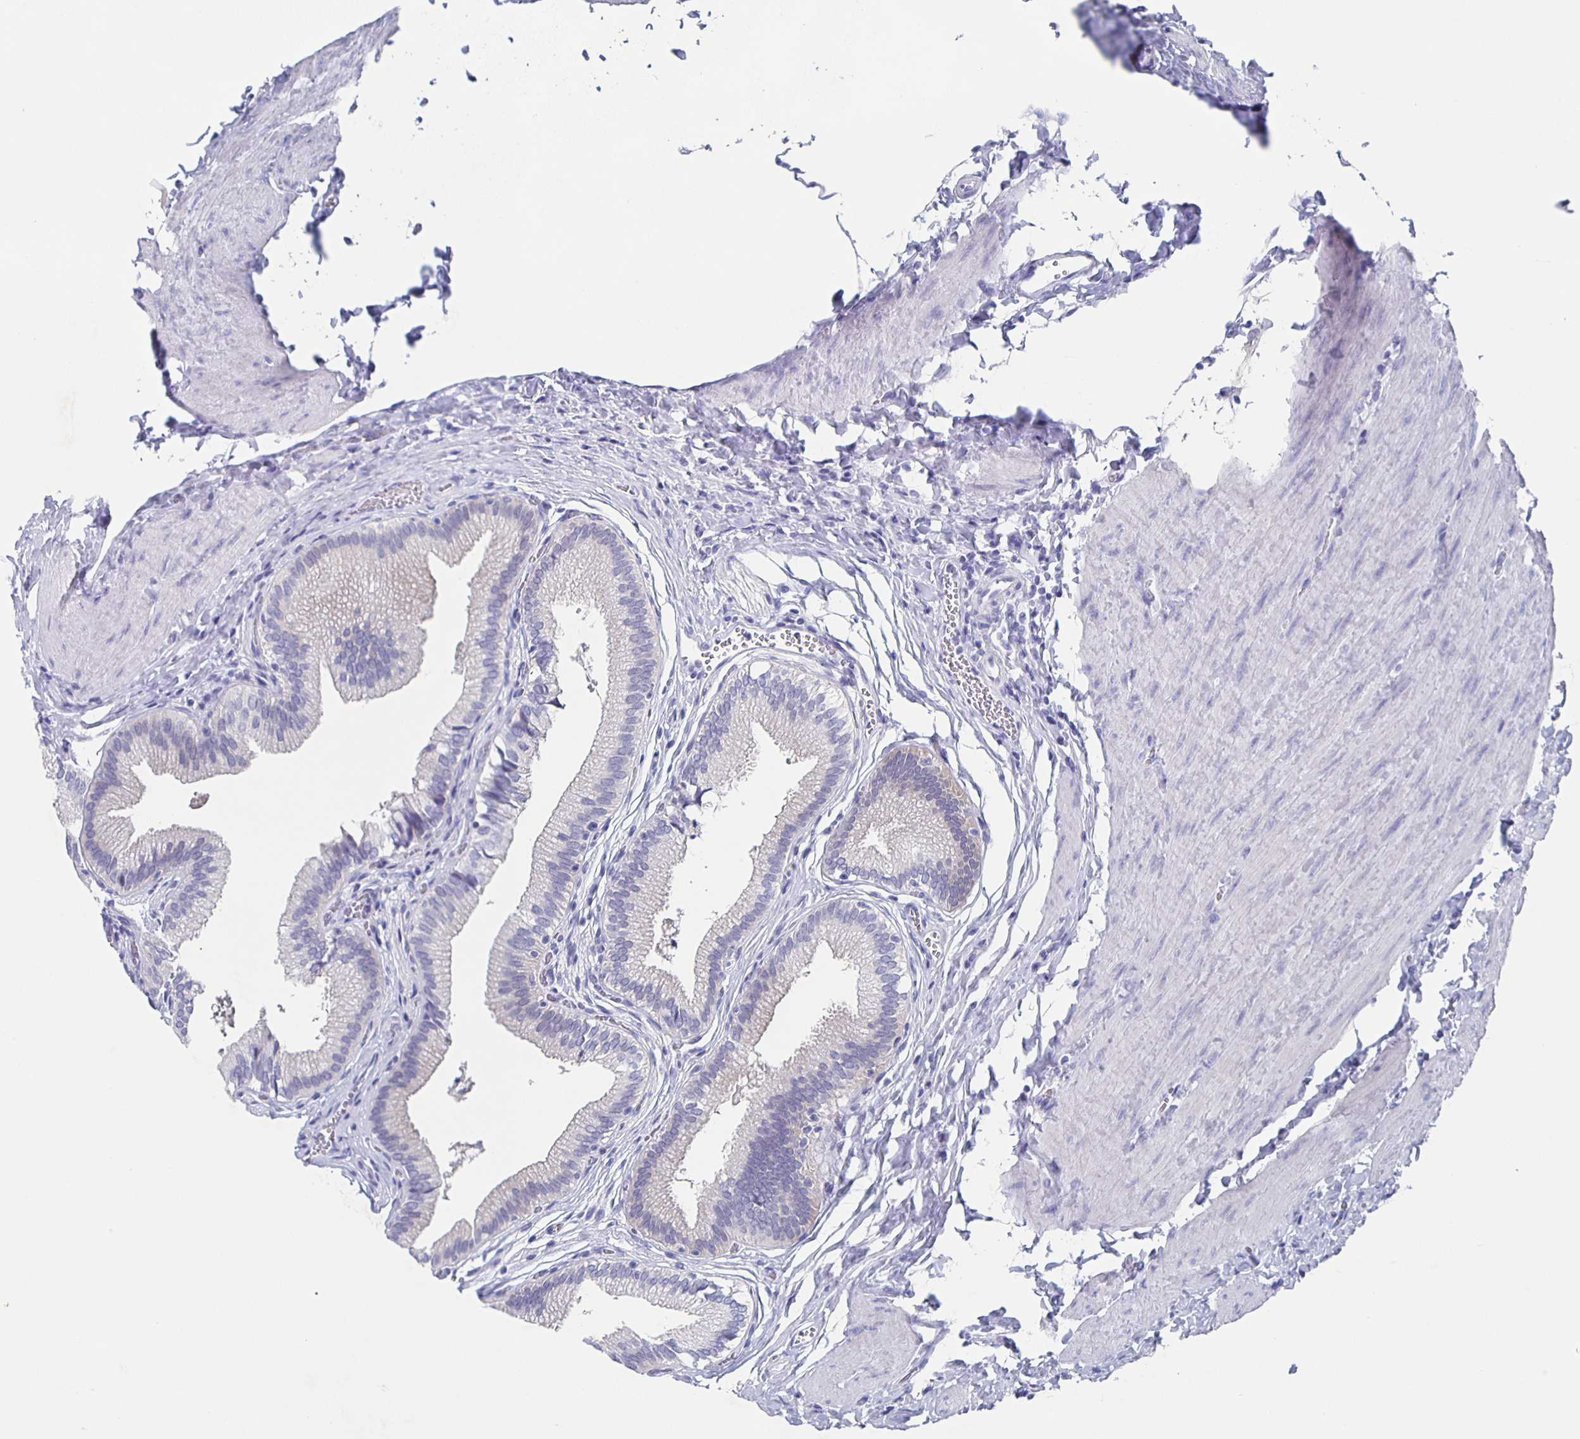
{"staining": {"intensity": "negative", "quantity": "none", "location": "none"}, "tissue": "gallbladder", "cell_type": "Glandular cells", "image_type": "normal", "snomed": [{"axis": "morphology", "description": "Normal tissue, NOS"}, {"axis": "topography", "description": "Gallbladder"}, {"axis": "topography", "description": "Peripheral nerve tissue"}], "caption": "IHC of normal gallbladder shows no staining in glandular cells.", "gene": "SLC34A2", "patient": {"sex": "male", "age": 17}}